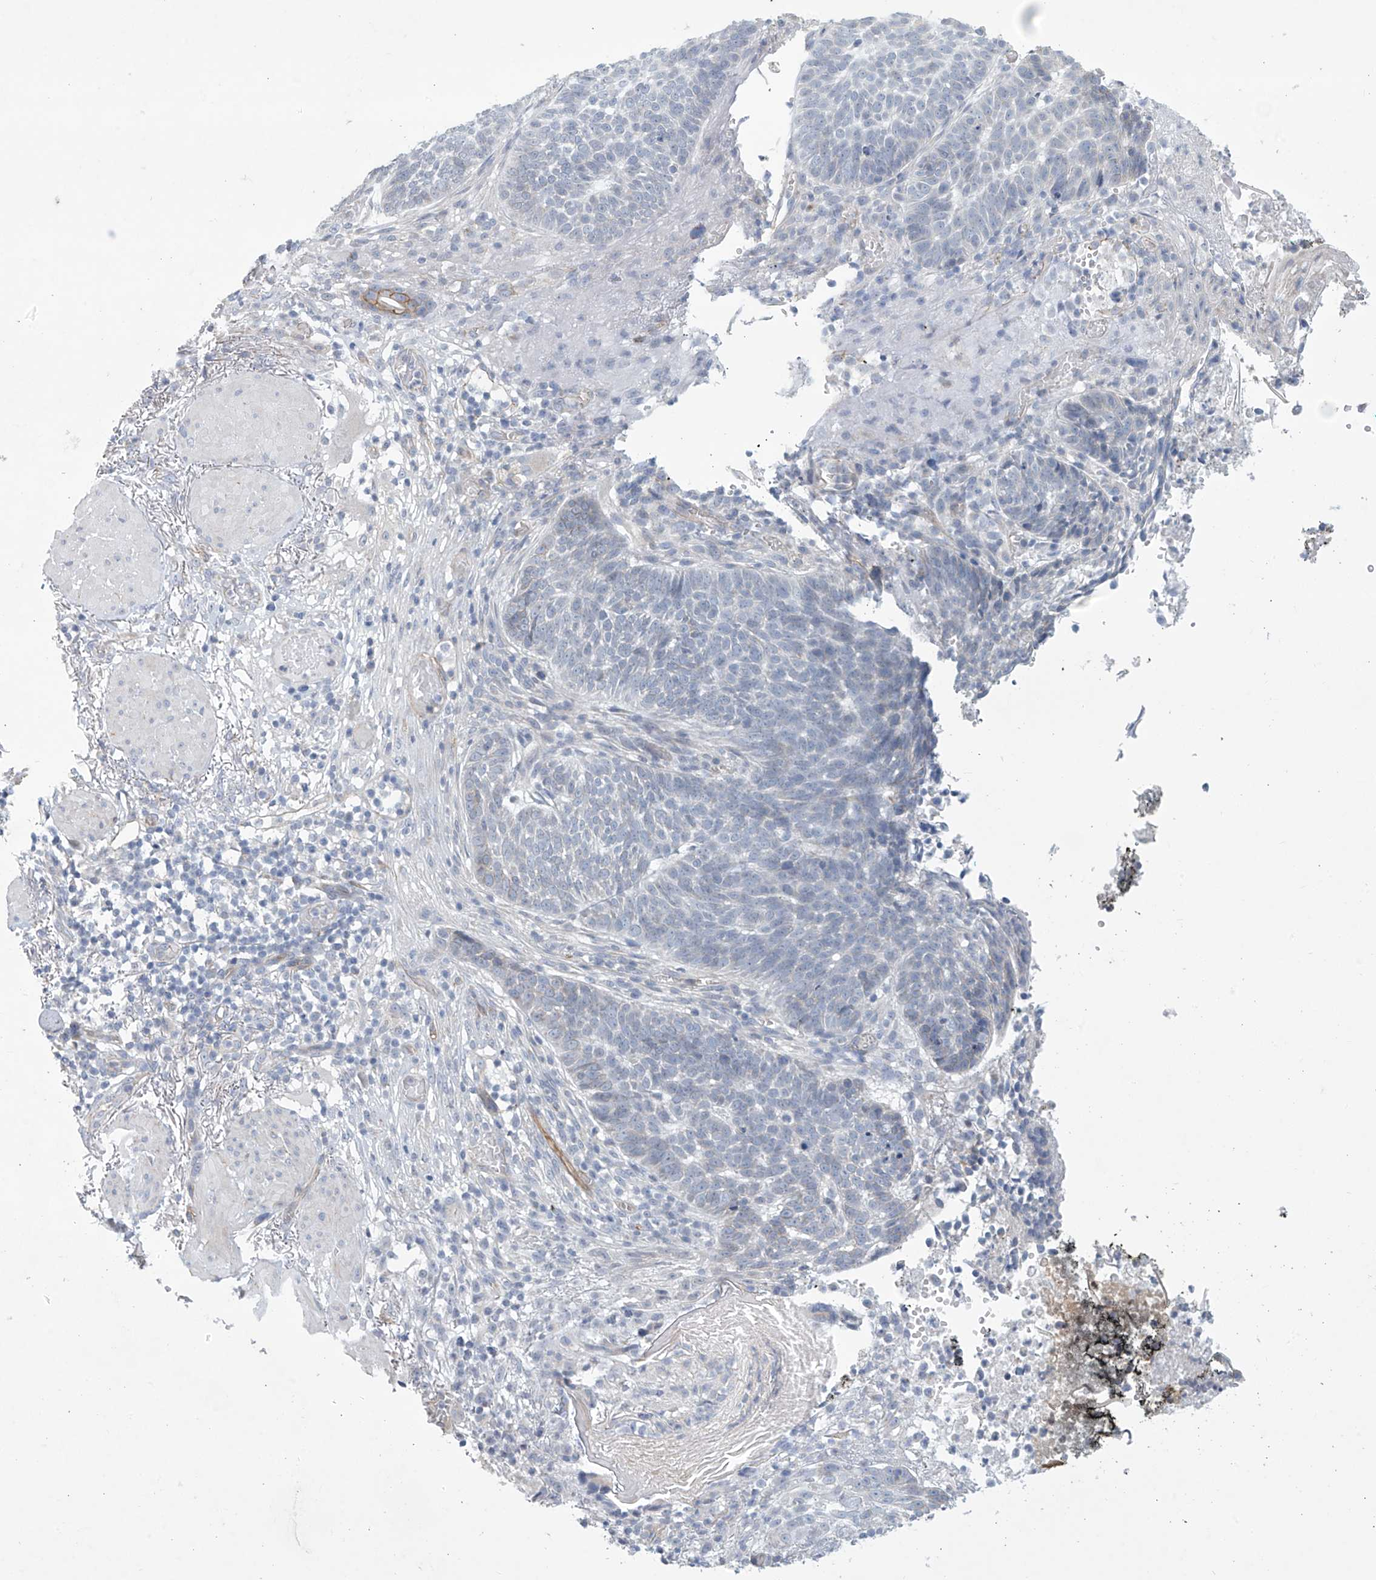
{"staining": {"intensity": "negative", "quantity": "none", "location": "none"}, "tissue": "skin cancer", "cell_type": "Tumor cells", "image_type": "cancer", "snomed": [{"axis": "morphology", "description": "Normal tissue, NOS"}, {"axis": "morphology", "description": "Basal cell carcinoma"}, {"axis": "topography", "description": "Skin"}], "caption": "Immunohistochemical staining of basal cell carcinoma (skin) exhibits no significant positivity in tumor cells.", "gene": "ABHD13", "patient": {"sex": "male", "age": 64}}